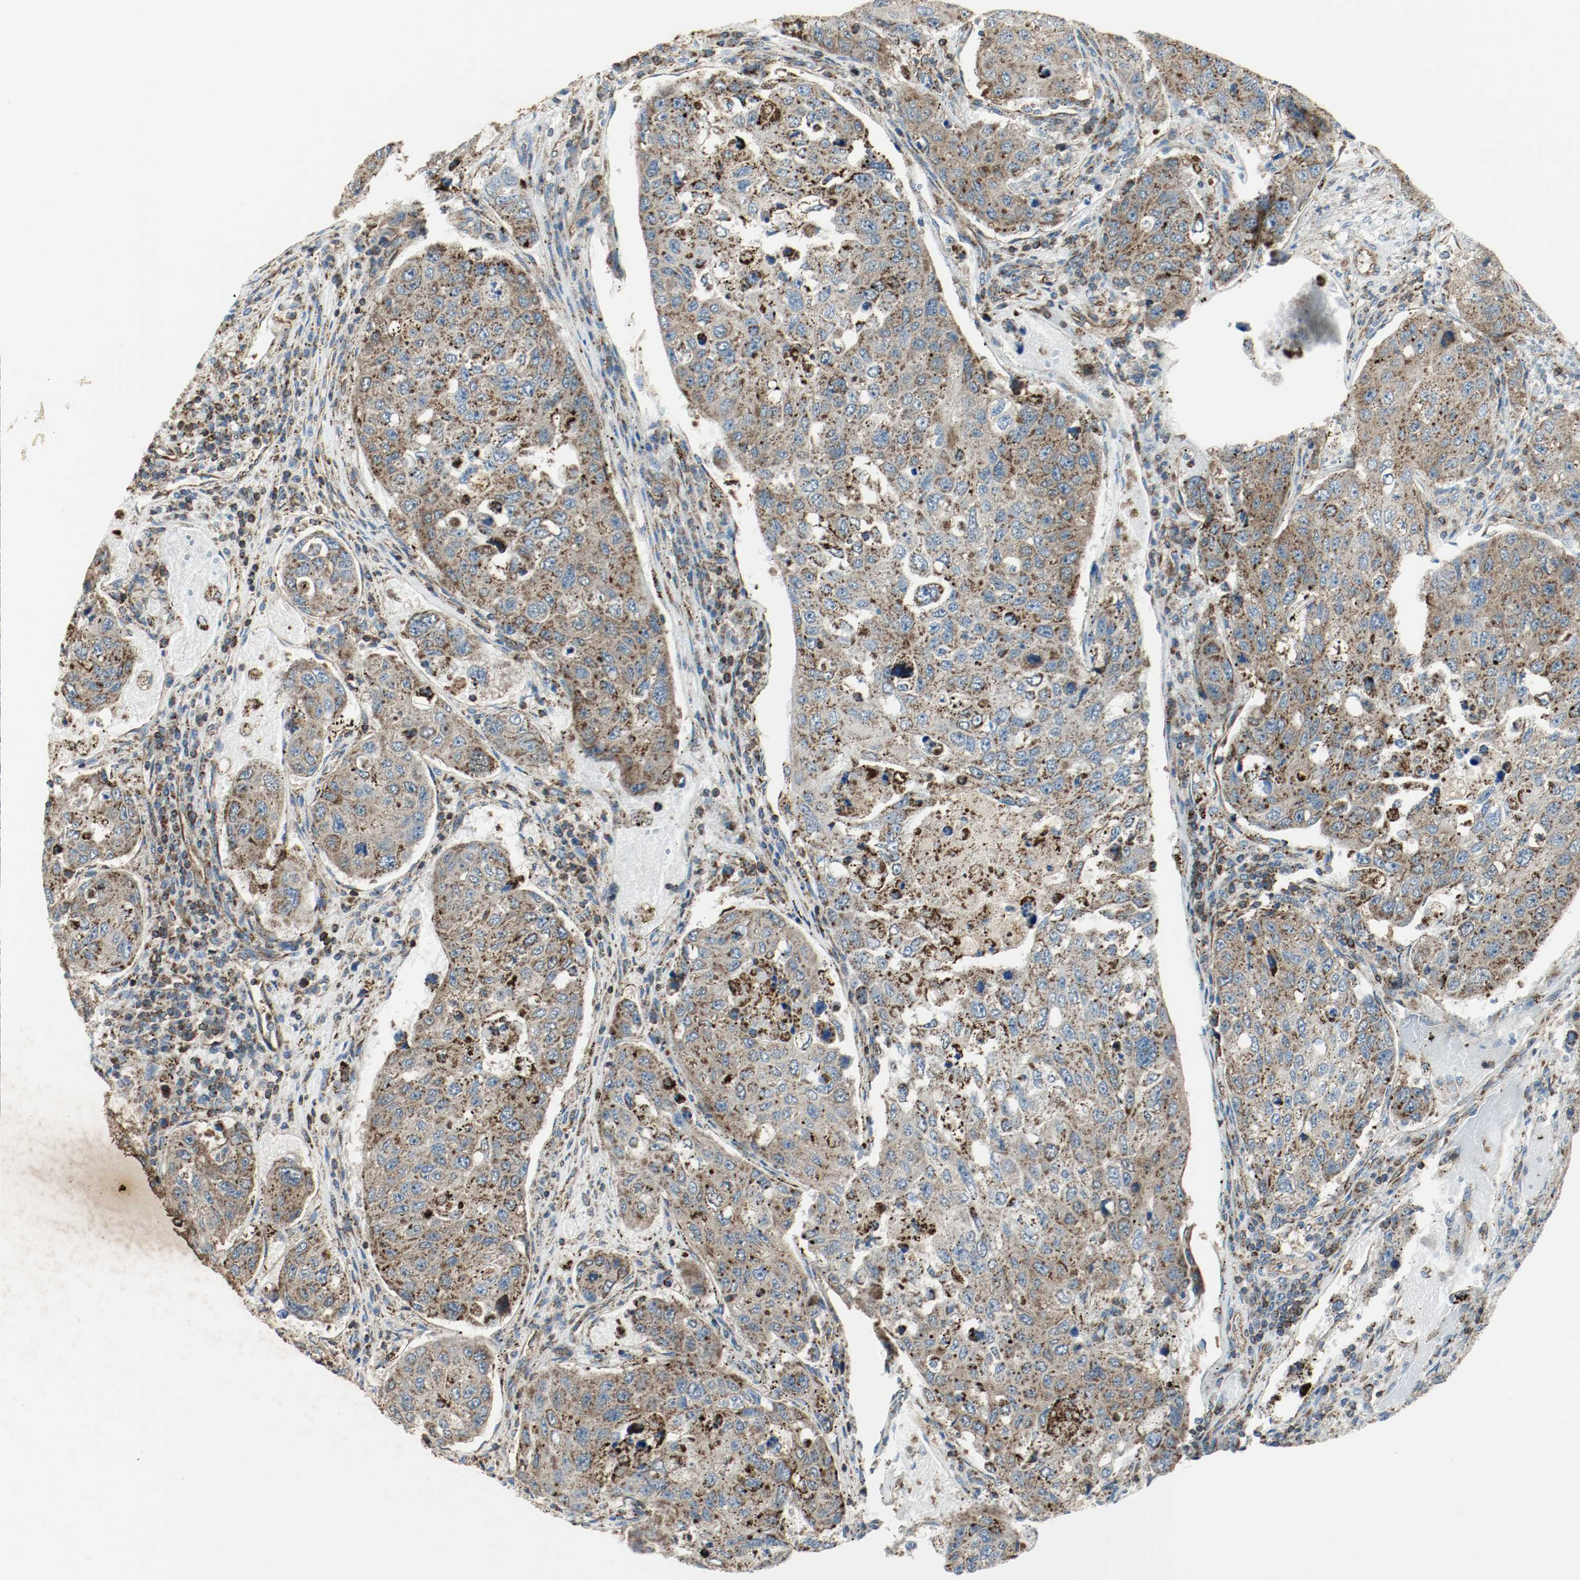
{"staining": {"intensity": "strong", "quantity": ">75%", "location": "cytoplasmic/membranous"}, "tissue": "urothelial cancer", "cell_type": "Tumor cells", "image_type": "cancer", "snomed": [{"axis": "morphology", "description": "Urothelial carcinoma, High grade"}, {"axis": "topography", "description": "Lymph node"}, {"axis": "topography", "description": "Urinary bladder"}], "caption": "There is high levels of strong cytoplasmic/membranous expression in tumor cells of urothelial carcinoma (high-grade), as demonstrated by immunohistochemical staining (brown color).", "gene": "PLCG1", "patient": {"sex": "male", "age": 51}}